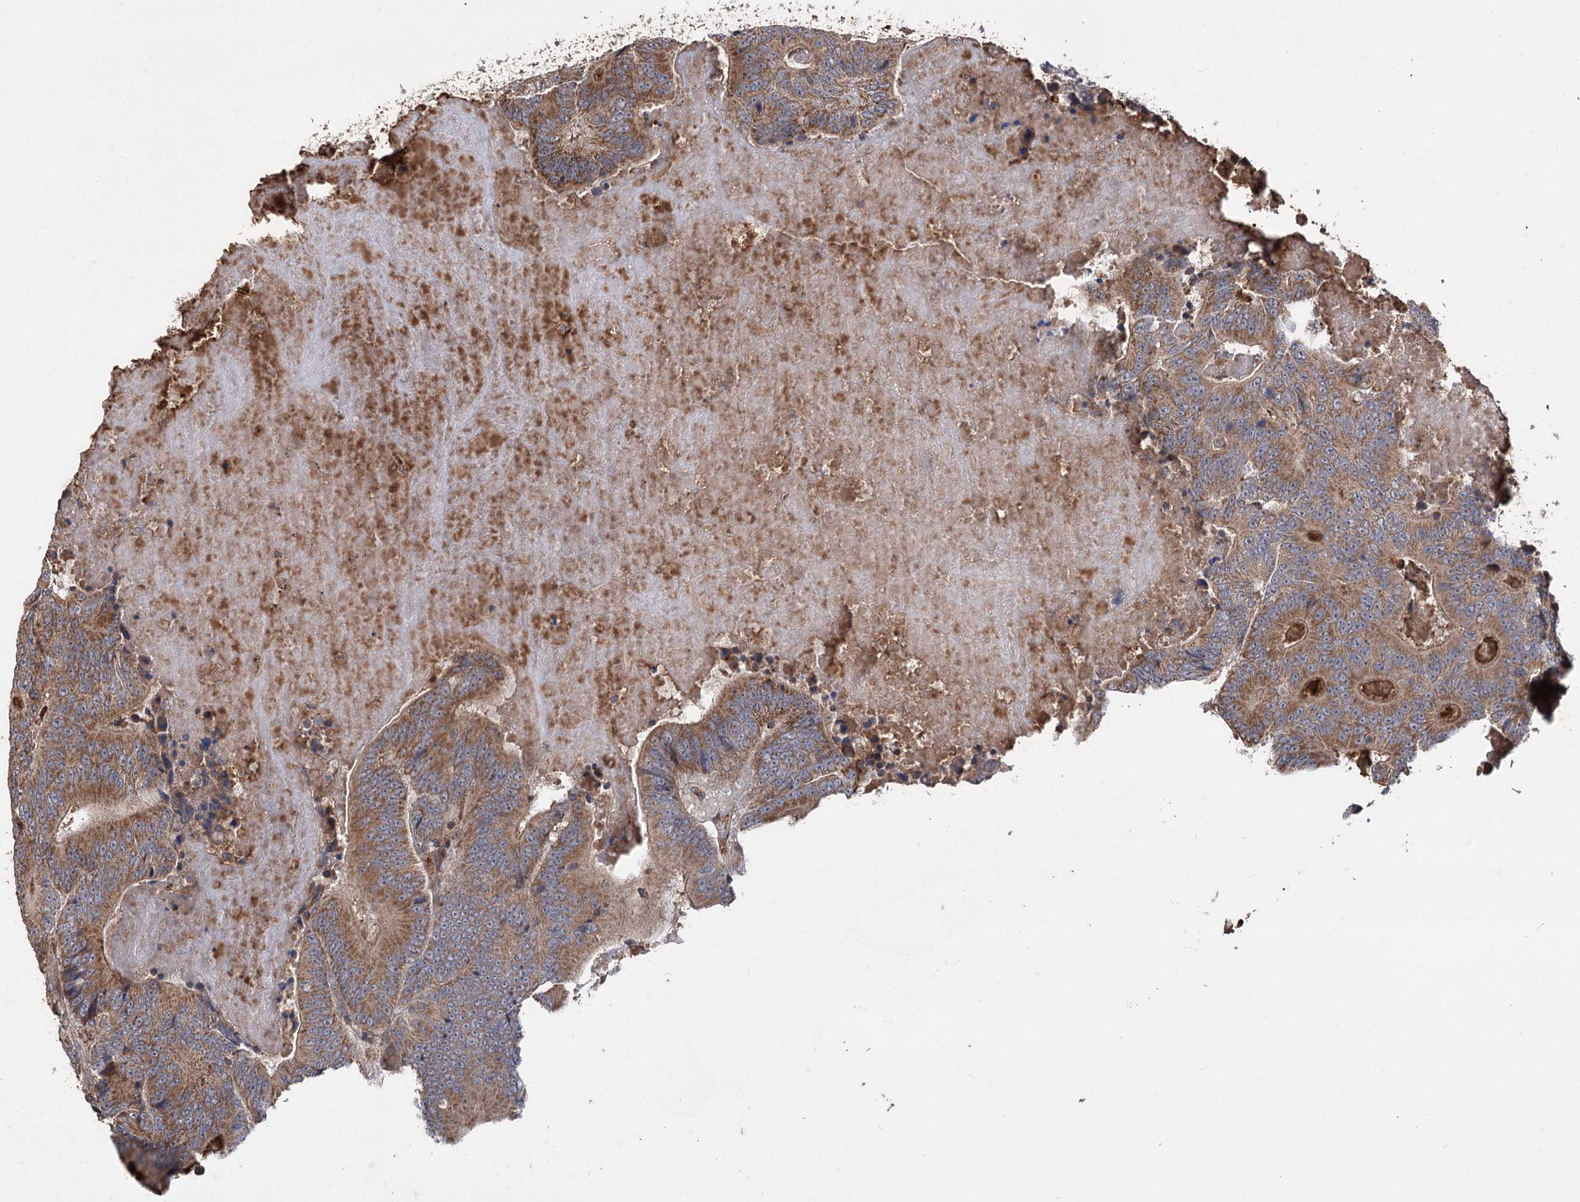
{"staining": {"intensity": "strong", "quantity": ">75%", "location": "cytoplasmic/membranous"}, "tissue": "colorectal cancer", "cell_type": "Tumor cells", "image_type": "cancer", "snomed": [{"axis": "morphology", "description": "Adenocarcinoma, NOS"}, {"axis": "topography", "description": "Colon"}], "caption": "DAB immunohistochemical staining of human colorectal cancer (adenocarcinoma) reveals strong cytoplasmic/membranous protein expression in about >75% of tumor cells.", "gene": "RASSF3", "patient": {"sex": "male", "age": 83}}